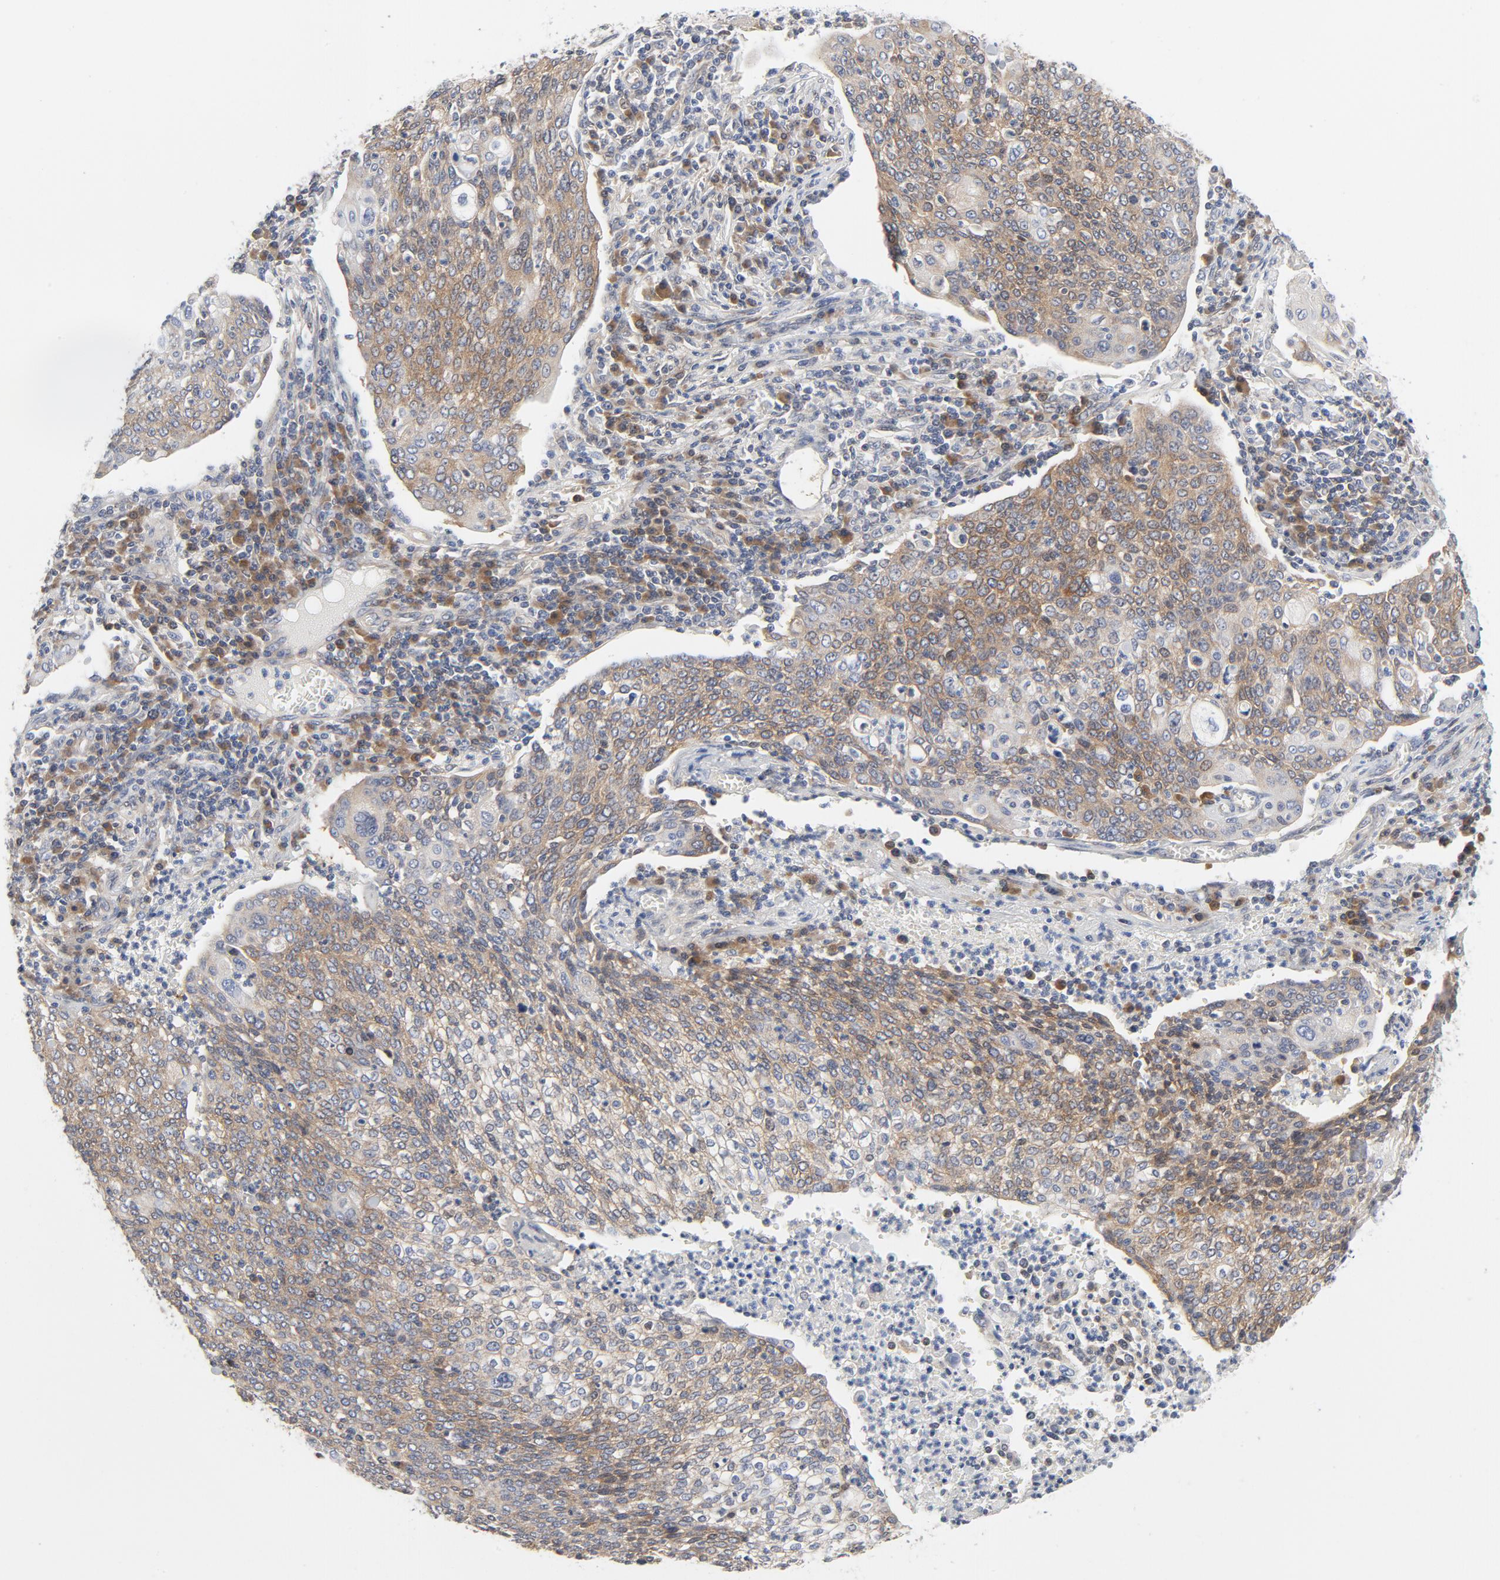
{"staining": {"intensity": "weak", "quantity": ">75%", "location": "cytoplasmic/membranous"}, "tissue": "cervical cancer", "cell_type": "Tumor cells", "image_type": "cancer", "snomed": [{"axis": "morphology", "description": "Squamous cell carcinoma, NOS"}, {"axis": "topography", "description": "Cervix"}], "caption": "Protein expression analysis of cervical cancer shows weak cytoplasmic/membranous expression in about >75% of tumor cells. (IHC, brightfield microscopy, high magnification).", "gene": "BAD", "patient": {"sex": "female", "age": 40}}